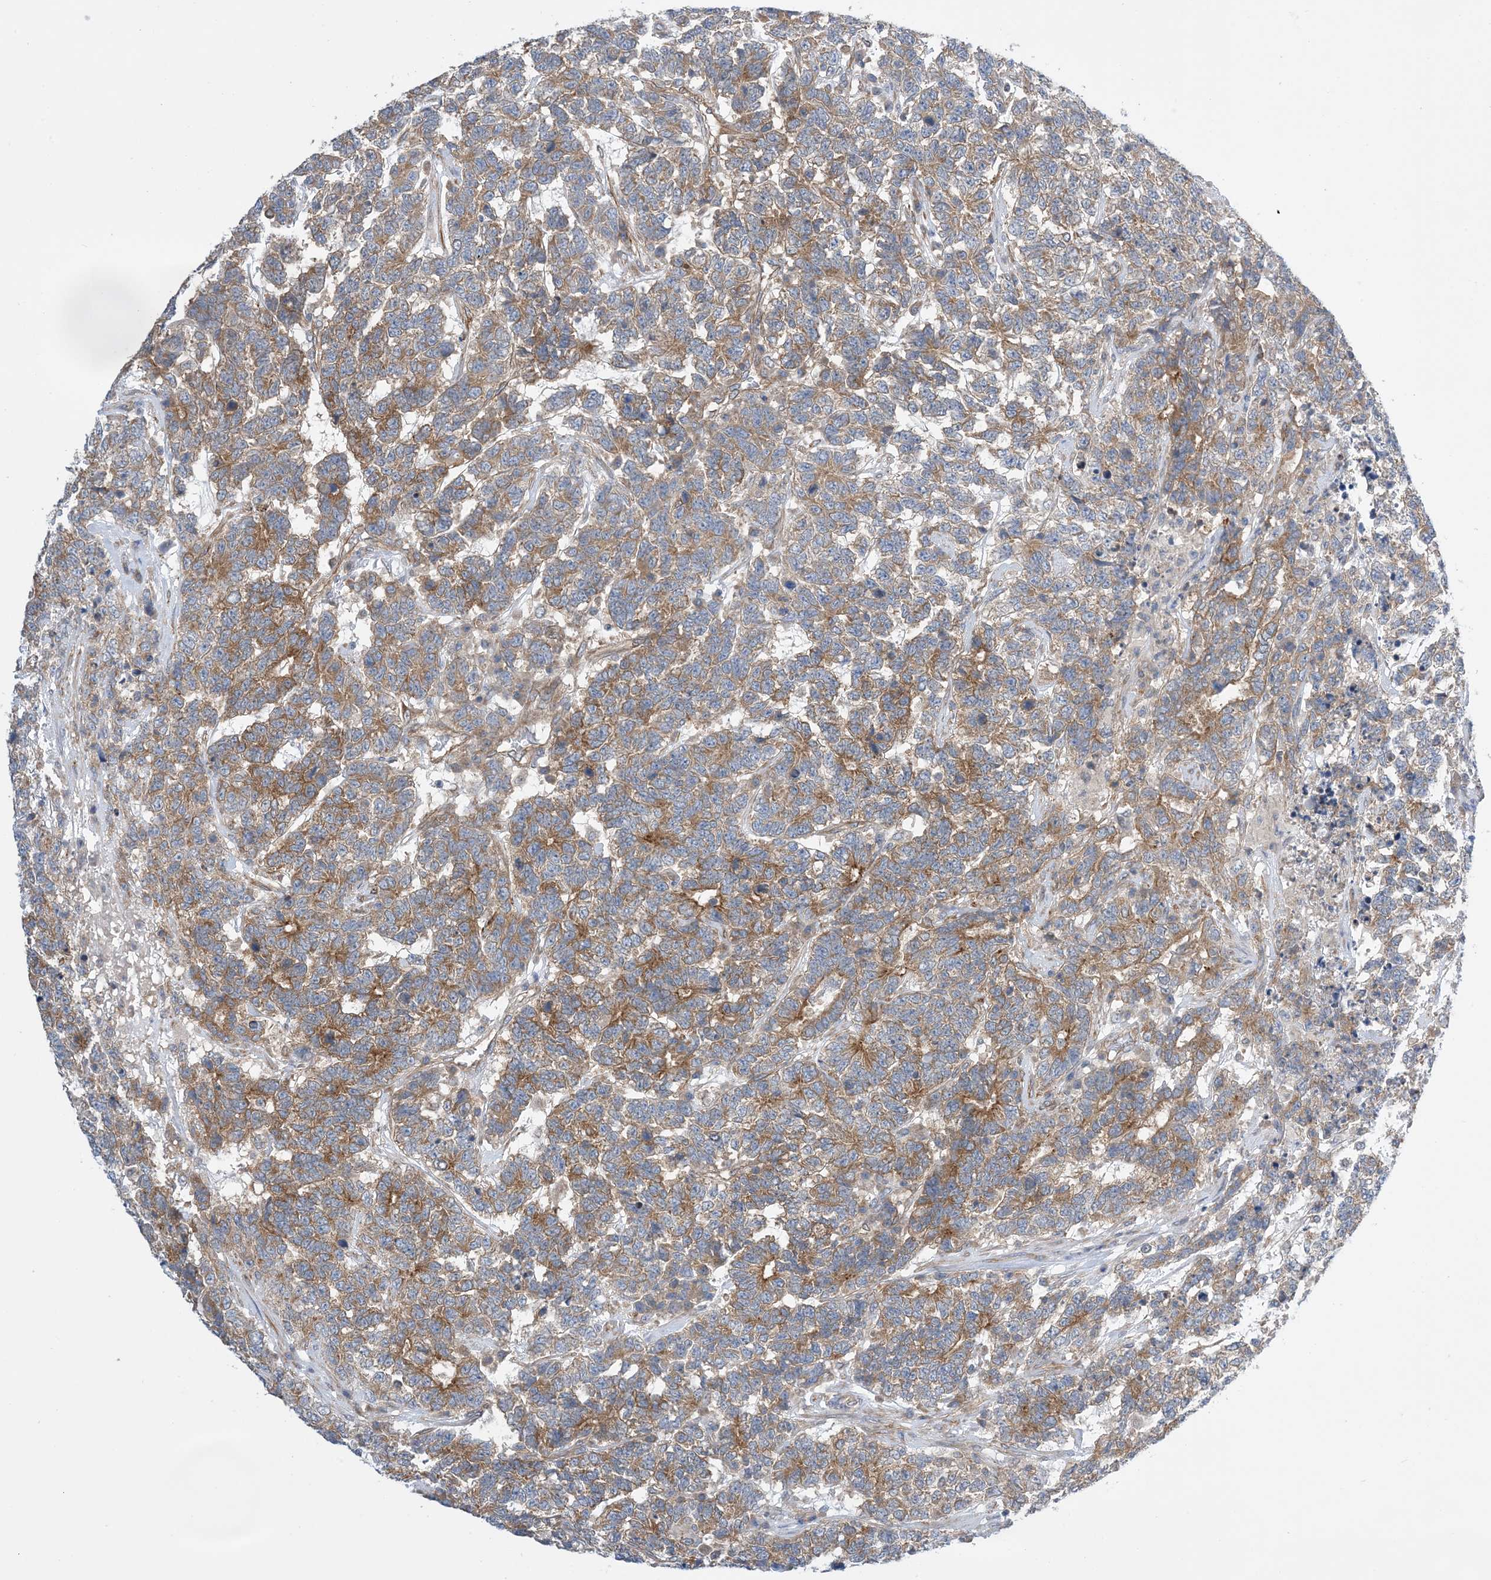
{"staining": {"intensity": "moderate", "quantity": ">75%", "location": "cytoplasmic/membranous"}, "tissue": "testis cancer", "cell_type": "Tumor cells", "image_type": "cancer", "snomed": [{"axis": "morphology", "description": "Carcinoma, Embryonal, NOS"}, {"axis": "topography", "description": "Testis"}], "caption": "Immunohistochemistry (IHC) (DAB) staining of human testis embryonal carcinoma demonstrates moderate cytoplasmic/membranous protein positivity in about >75% of tumor cells.", "gene": "EHBP1", "patient": {"sex": "male", "age": 26}}